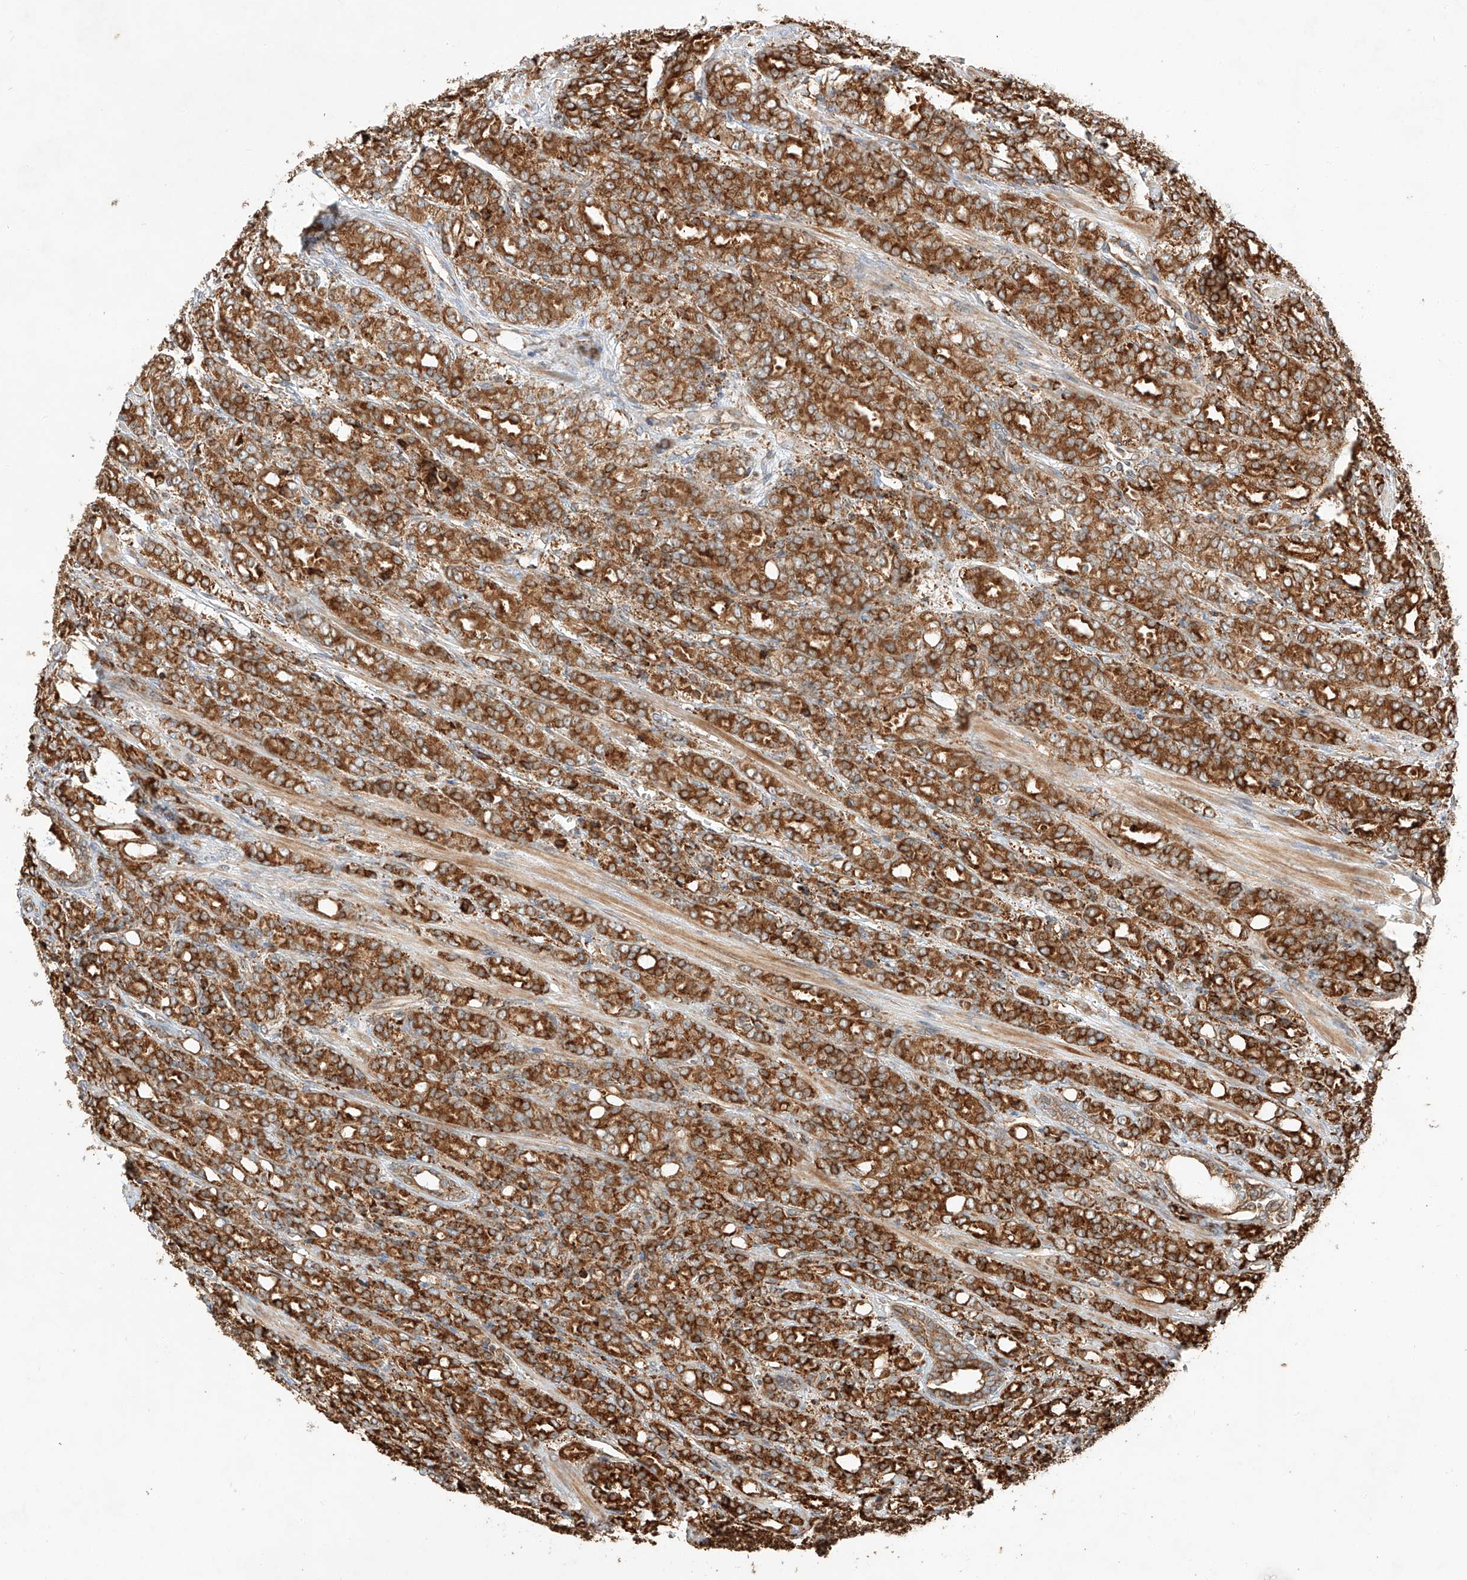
{"staining": {"intensity": "strong", "quantity": ">75%", "location": "cytoplasmic/membranous"}, "tissue": "prostate cancer", "cell_type": "Tumor cells", "image_type": "cancer", "snomed": [{"axis": "morphology", "description": "Adenocarcinoma, High grade"}, {"axis": "topography", "description": "Prostate"}], "caption": "IHC (DAB) staining of prostate cancer exhibits strong cytoplasmic/membranous protein staining in about >75% of tumor cells. The staining was performed using DAB, with brown indicating positive protein expression. Nuclei are stained blue with hematoxylin.", "gene": "ZNF84", "patient": {"sex": "male", "age": 62}}